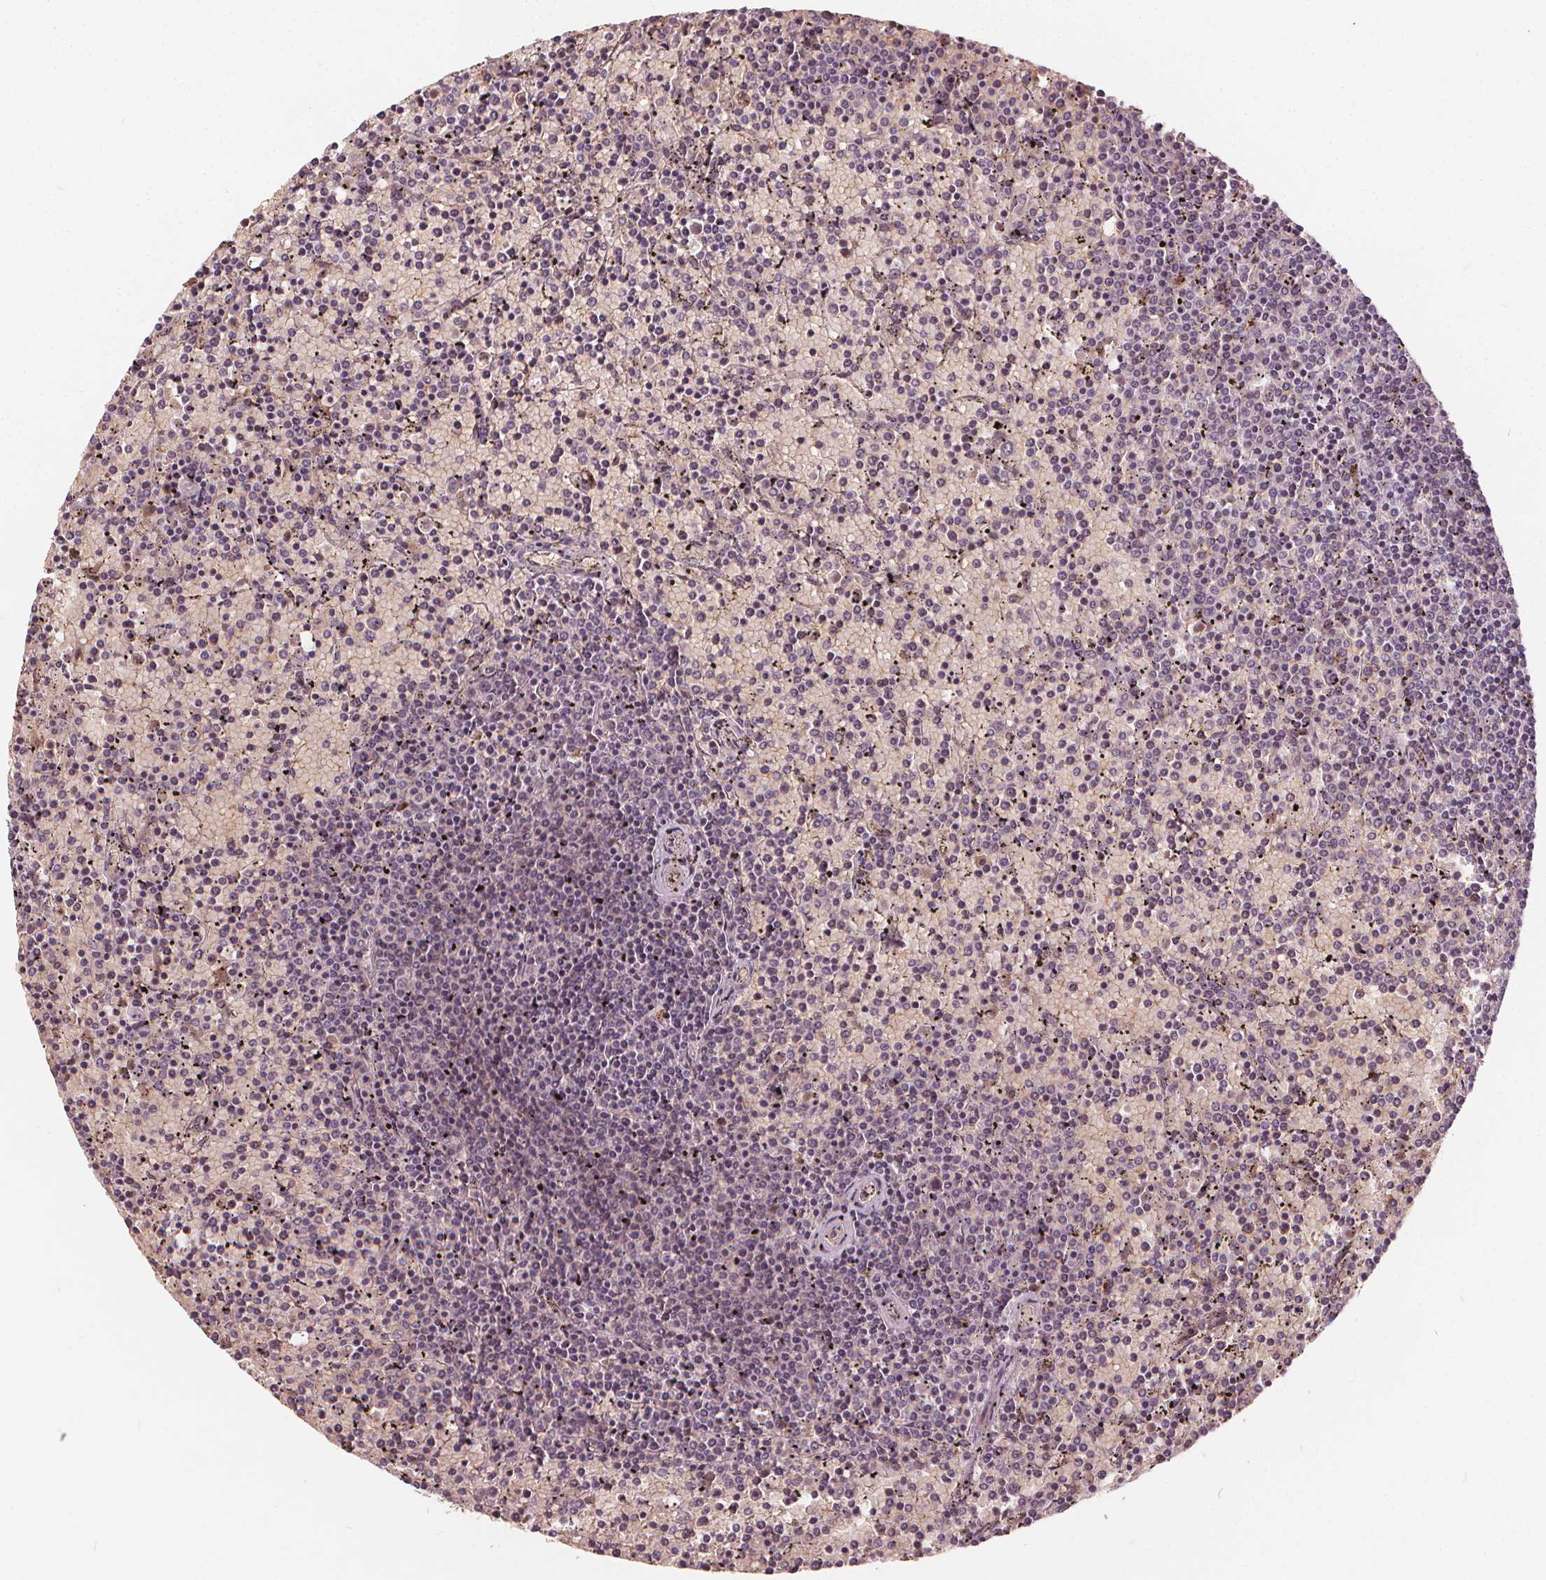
{"staining": {"intensity": "negative", "quantity": "none", "location": "none"}, "tissue": "lymphoma", "cell_type": "Tumor cells", "image_type": "cancer", "snomed": [{"axis": "morphology", "description": "Malignant lymphoma, non-Hodgkin's type, Low grade"}, {"axis": "topography", "description": "Spleen"}], "caption": "This is a histopathology image of immunohistochemistry (IHC) staining of low-grade malignant lymphoma, non-Hodgkin's type, which shows no staining in tumor cells.", "gene": "IPO13", "patient": {"sex": "female", "age": 77}}